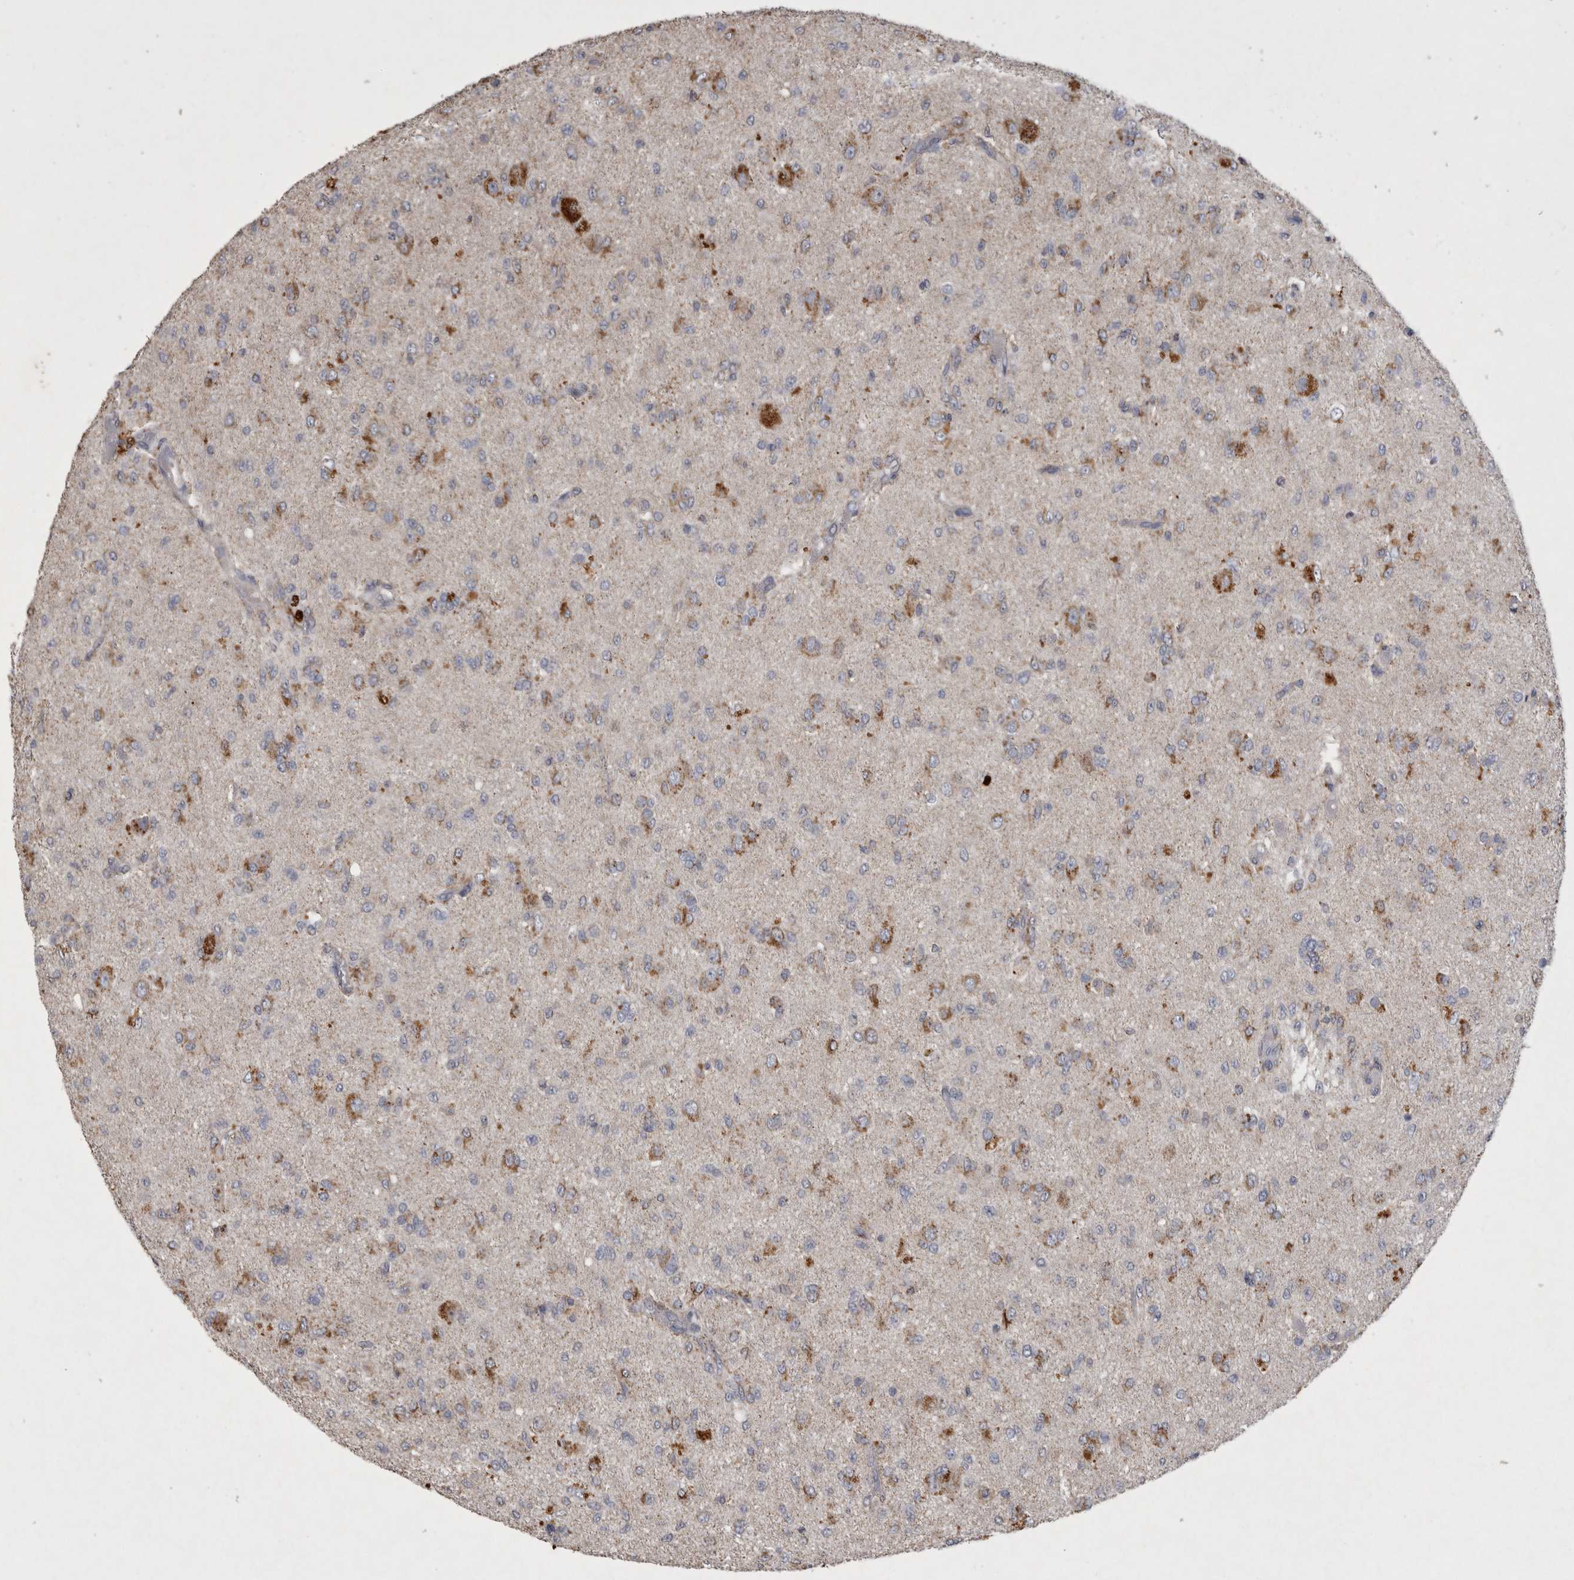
{"staining": {"intensity": "moderate", "quantity": "25%-75%", "location": "cytoplasmic/membranous"}, "tissue": "glioma", "cell_type": "Tumor cells", "image_type": "cancer", "snomed": [{"axis": "morphology", "description": "Glioma, malignant, High grade"}, {"axis": "topography", "description": "Brain"}], "caption": "Immunohistochemical staining of glioma reveals moderate cytoplasmic/membranous protein positivity in approximately 25%-75% of tumor cells.", "gene": "DKK3", "patient": {"sex": "female", "age": 59}}